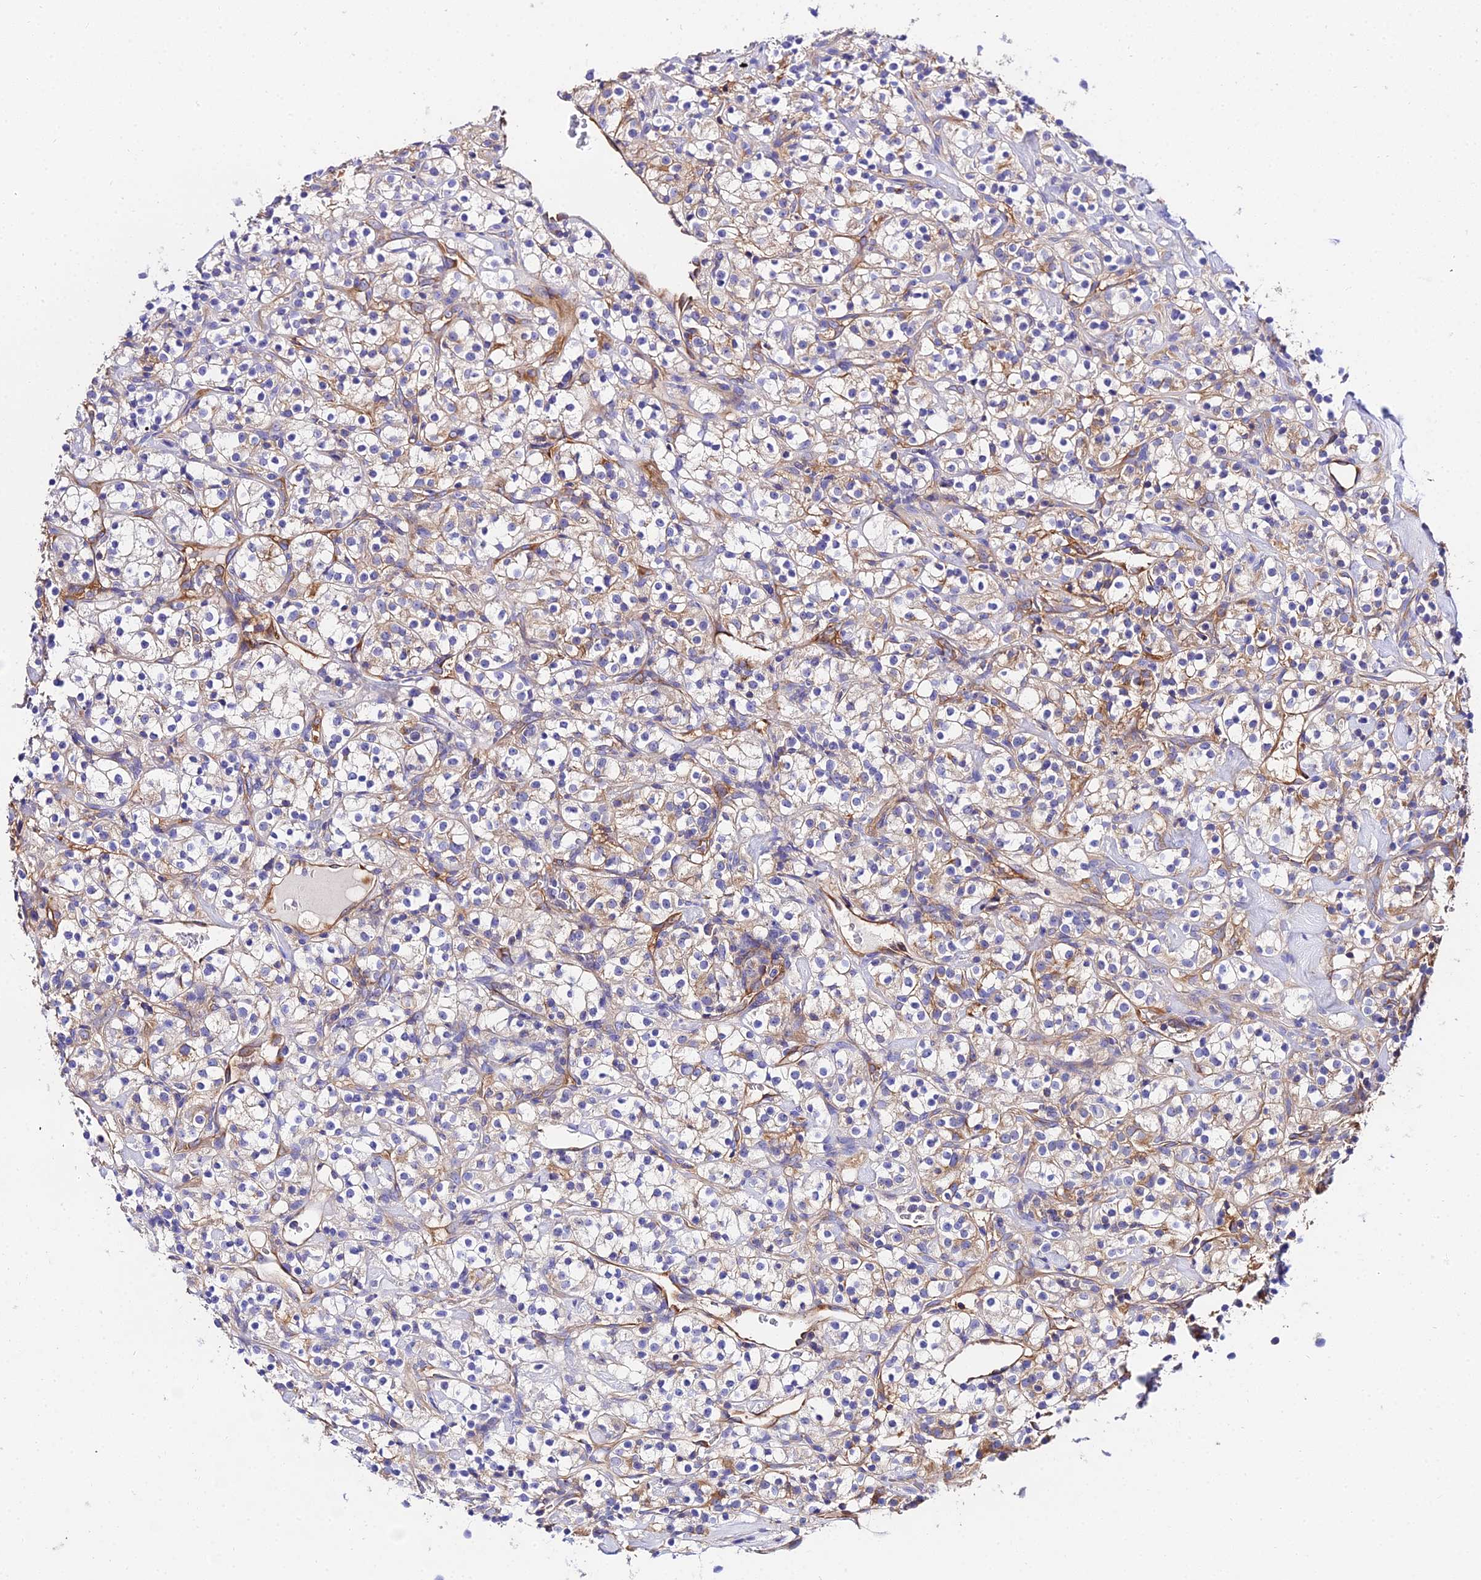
{"staining": {"intensity": "moderate", "quantity": "25%-75%", "location": "cytoplasmic/membranous"}, "tissue": "renal cancer", "cell_type": "Tumor cells", "image_type": "cancer", "snomed": [{"axis": "morphology", "description": "Adenocarcinoma, NOS"}, {"axis": "topography", "description": "Kidney"}], "caption": "About 25%-75% of tumor cells in human renal cancer (adenocarcinoma) display moderate cytoplasmic/membranous protein staining as visualized by brown immunohistochemical staining.", "gene": "DAW1", "patient": {"sex": "male", "age": 77}}